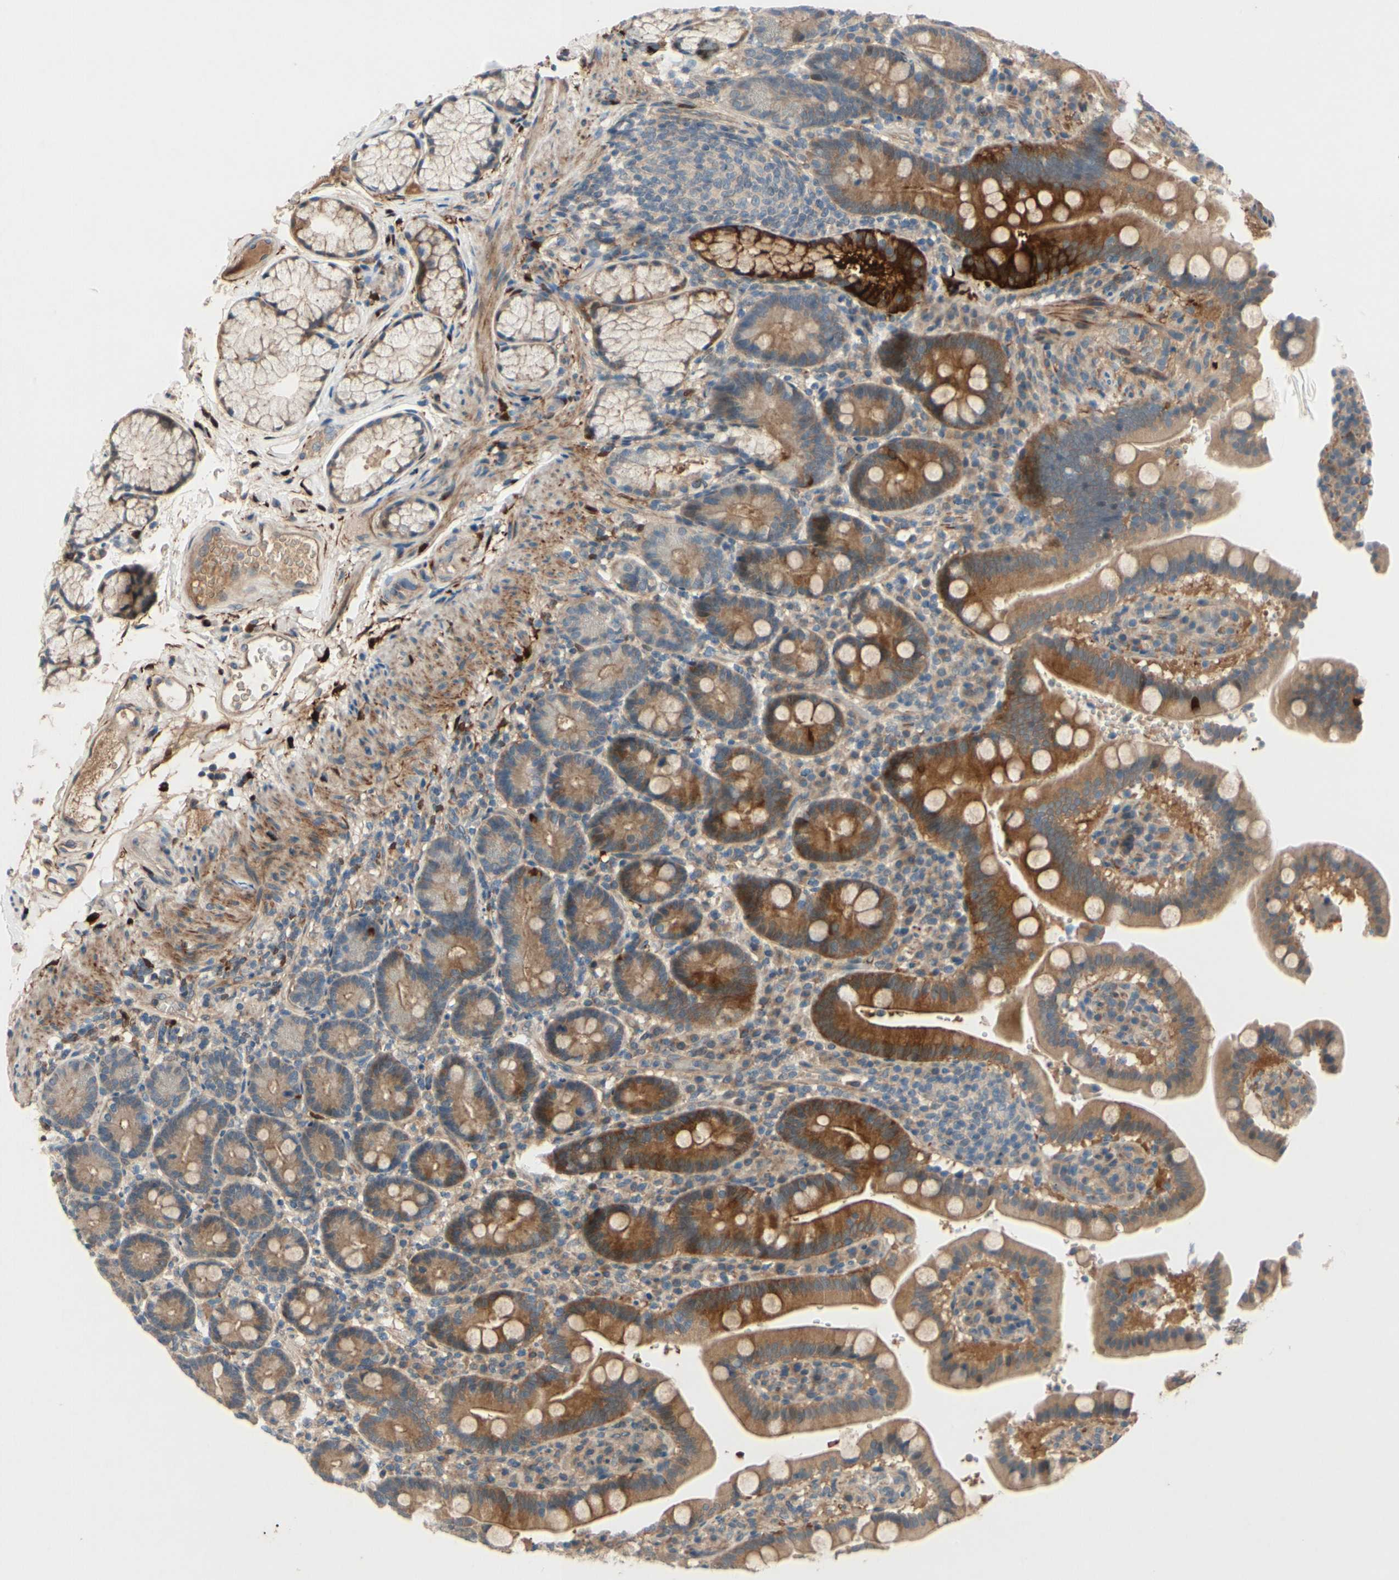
{"staining": {"intensity": "moderate", "quantity": ">75%", "location": "cytoplasmic/membranous"}, "tissue": "duodenum", "cell_type": "Glandular cells", "image_type": "normal", "snomed": [{"axis": "morphology", "description": "Normal tissue, NOS"}, {"axis": "topography", "description": "Small intestine, NOS"}], "caption": "A high-resolution image shows immunohistochemistry staining of normal duodenum, which shows moderate cytoplasmic/membranous expression in approximately >75% of glandular cells.", "gene": "ICAM5", "patient": {"sex": "female", "age": 71}}